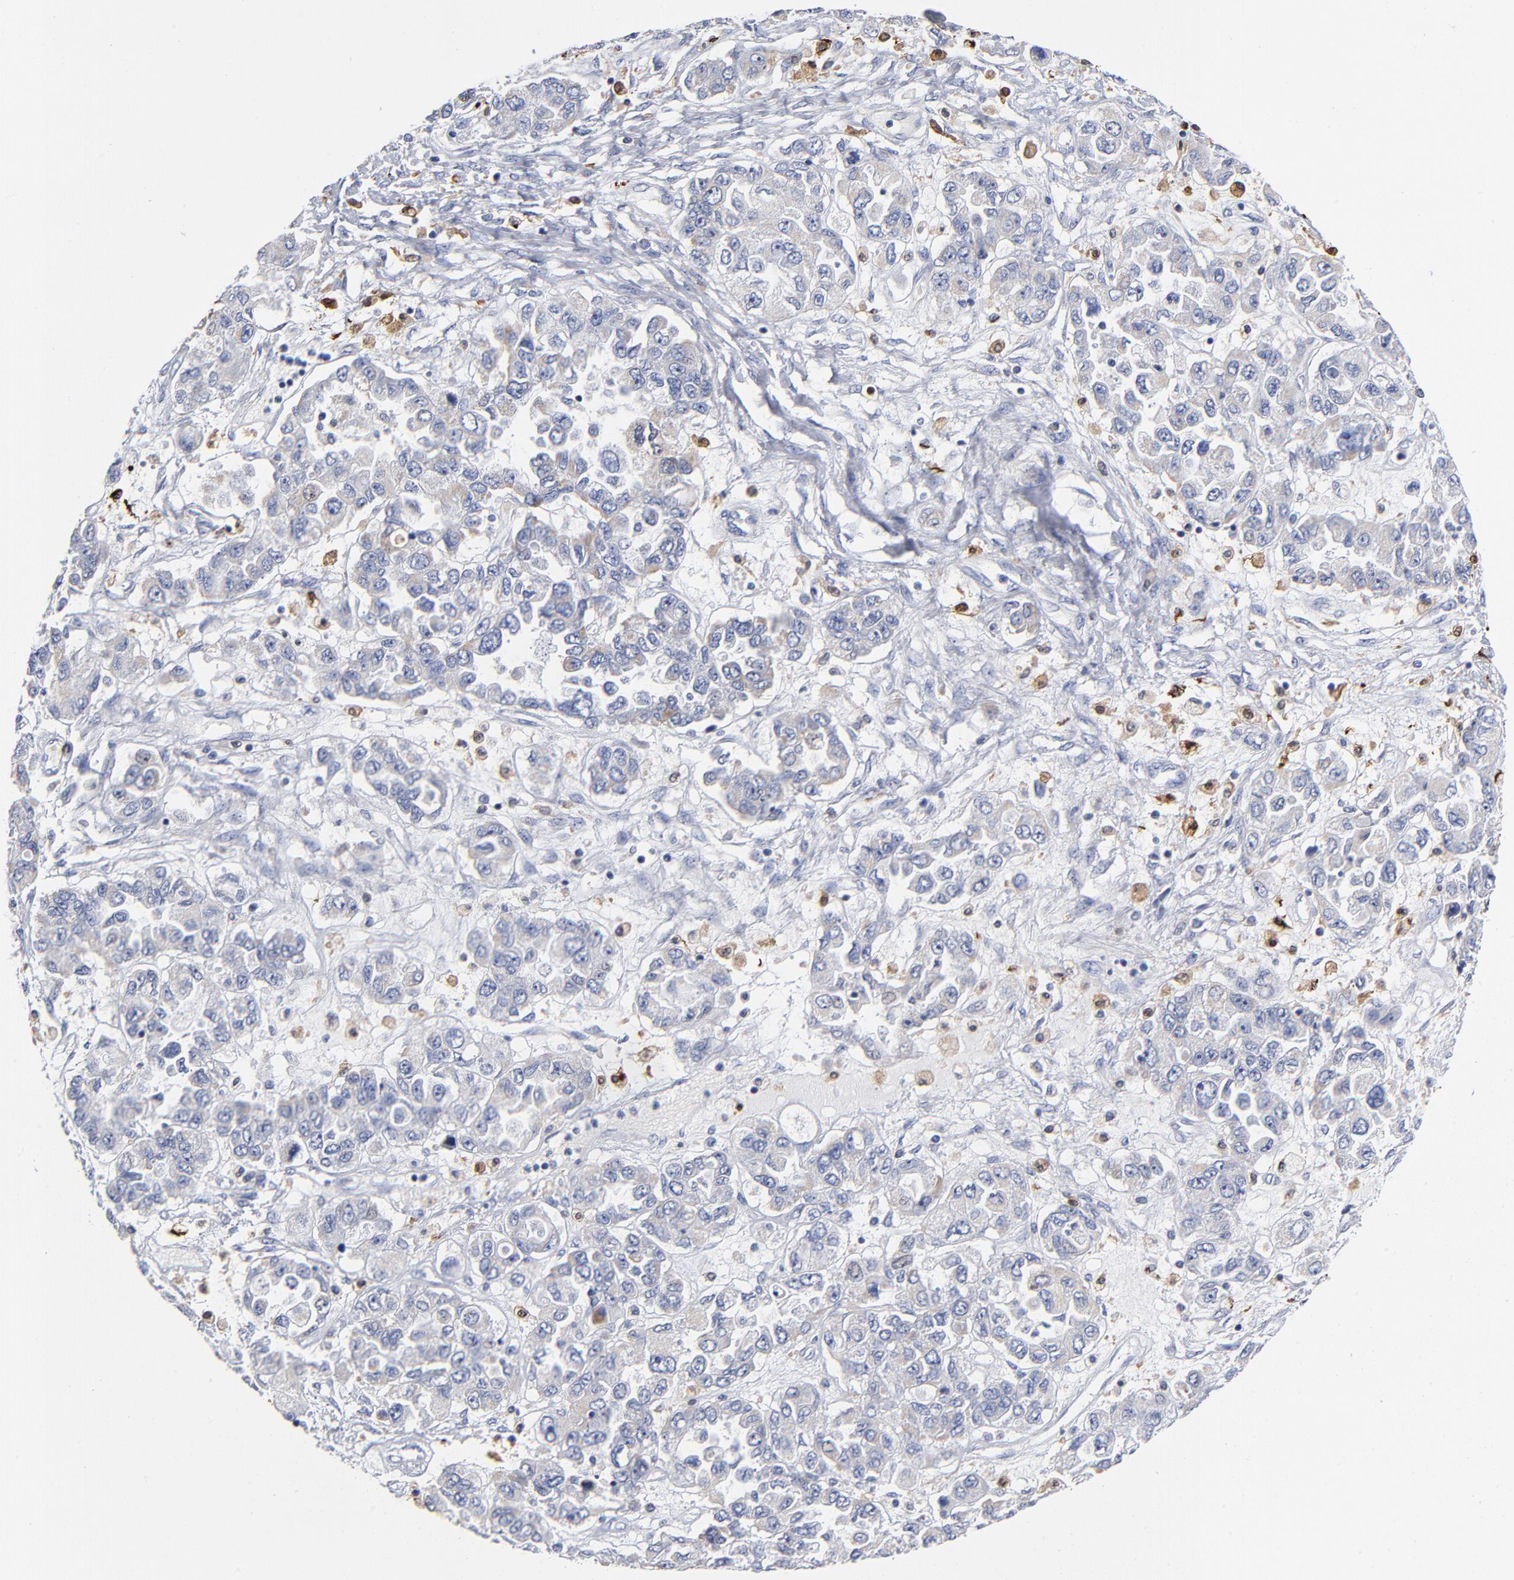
{"staining": {"intensity": "weak", "quantity": "25%-75%", "location": "cytoplasmic/membranous"}, "tissue": "ovarian cancer", "cell_type": "Tumor cells", "image_type": "cancer", "snomed": [{"axis": "morphology", "description": "Cystadenocarcinoma, serous, NOS"}, {"axis": "topography", "description": "Ovary"}], "caption": "High-magnification brightfield microscopy of ovarian cancer (serous cystadenocarcinoma) stained with DAB (brown) and counterstained with hematoxylin (blue). tumor cells exhibit weak cytoplasmic/membranous positivity is seen in approximately25%-75% of cells.", "gene": "PTP4A1", "patient": {"sex": "female", "age": 84}}